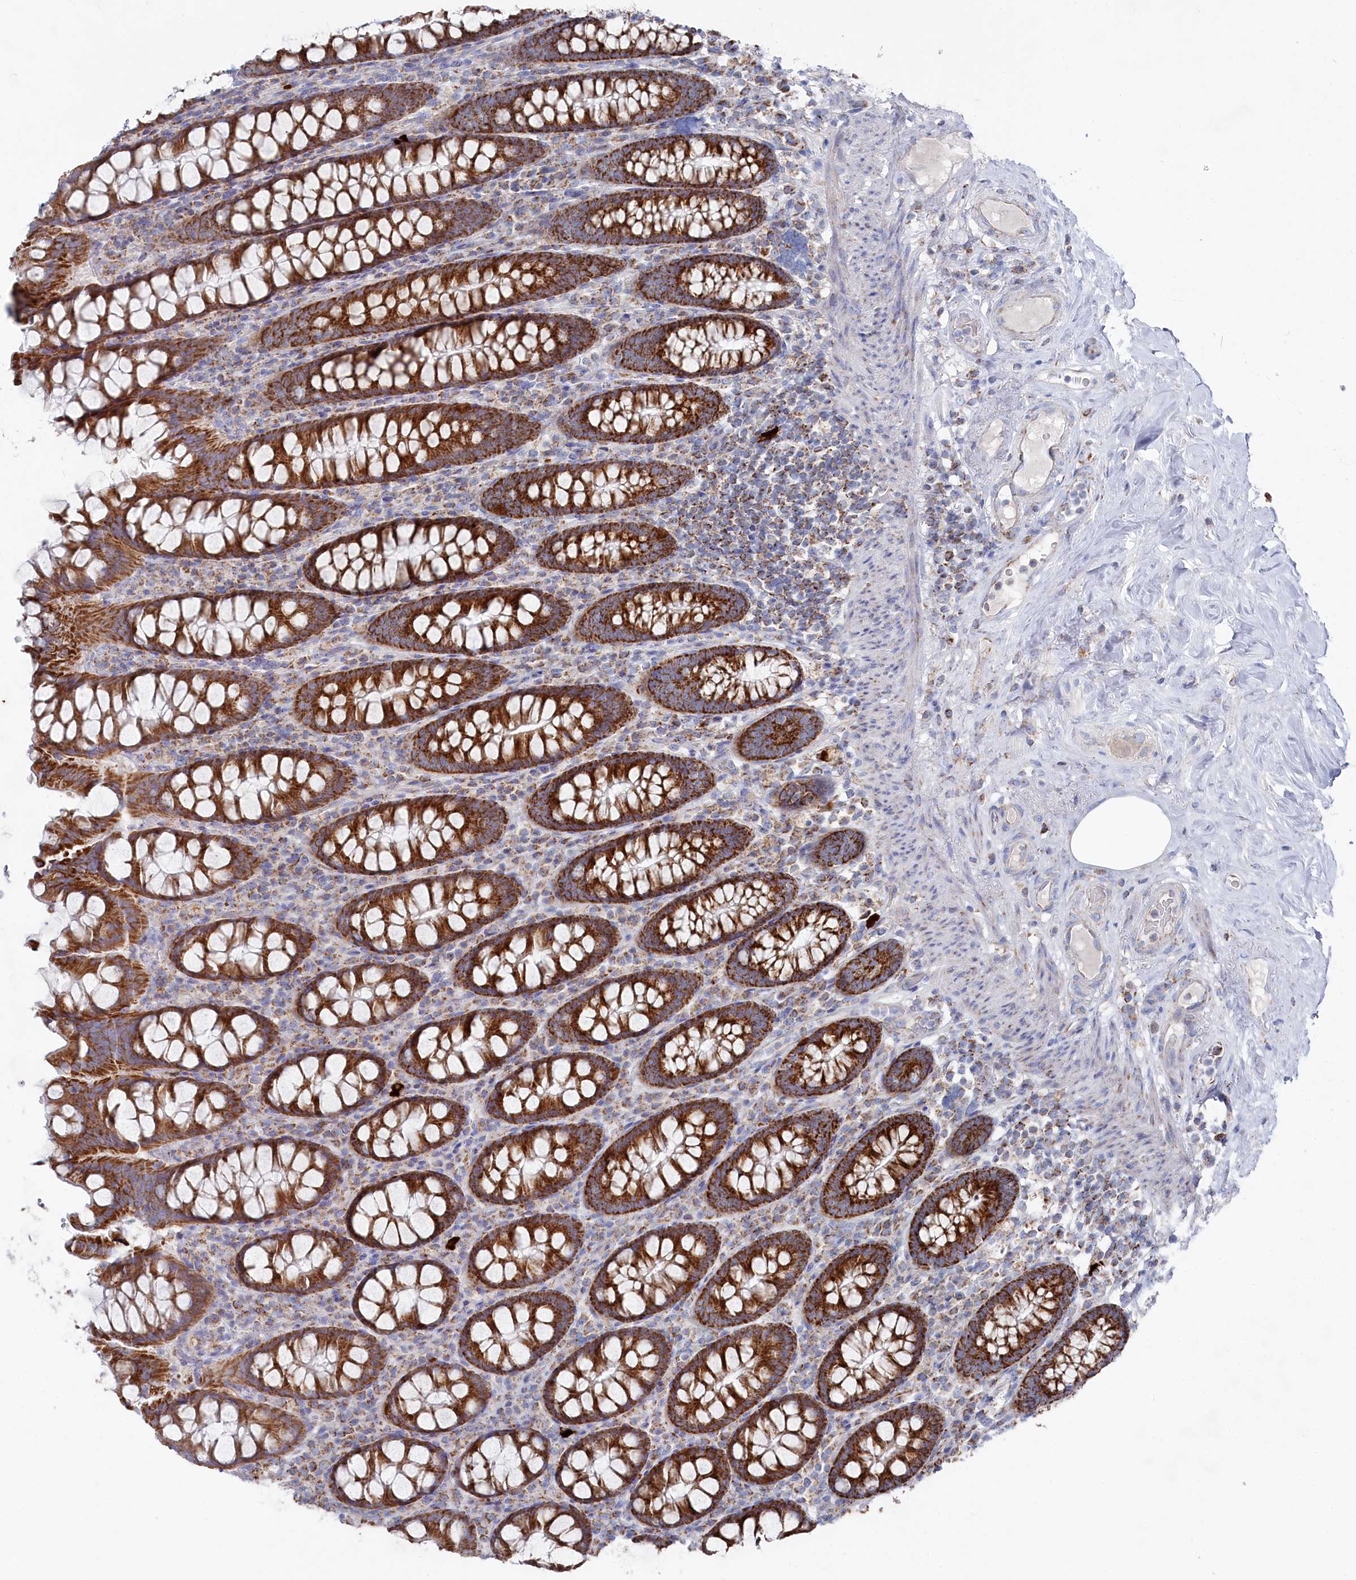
{"staining": {"intensity": "weak", "quantity": "25%-75%", "location": "cytoplasmic/membranous"}, "tissue": "colon", "cell_type": "Endothelial cells", "image_type": "normal", "snomed": [{"axis": "morphology", "description": "Normal tissue, NOS"}, {"axis": "topography", "description": "Colon"}], "caption": "A high-resolution image shows immunohistochemistry (IHC) staining of benign colon, which exhibits weak cytoplasmic/membranous staining in approximately 25%-75% of endothelial cells. Using DAB (brown) and hematoxylin (blue) stains, captured at high magnification using brightfield microscopy.", "gene": "GLS2", "patient": {"sex": "female", "age": 79}}